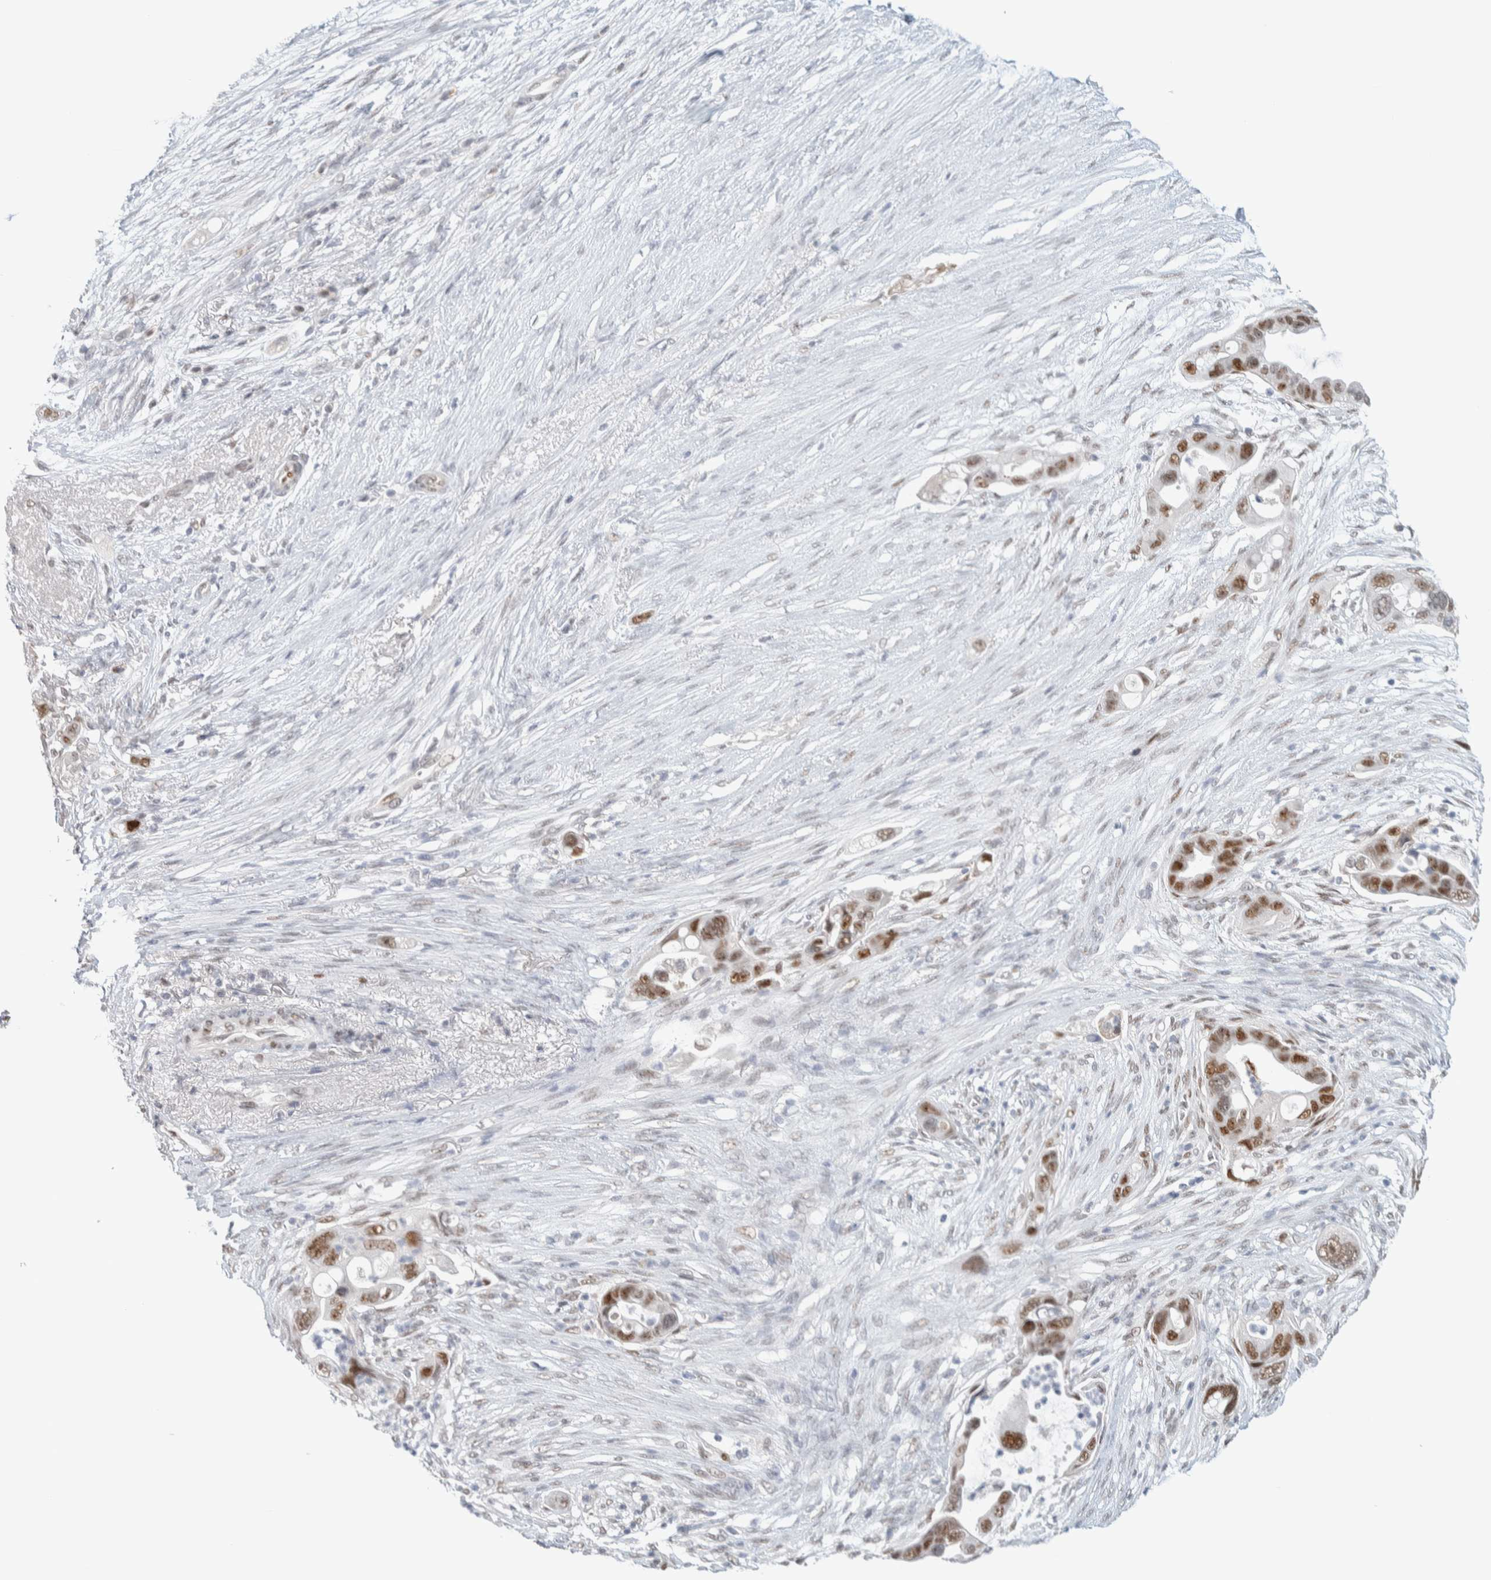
{"staining": {"intensity": "moderate", "quantity": ">75%", "location": "nuclear"}, "tissue": "pancreatic cancer", "cell_type": "Tumor cells", "image_type": "cancer", "snomed": [{"axis": "morphology", "description": "Adenocarcinoma, NOS"}, {"axis": "topography", "description": "Pancreas"}], "caption": "An IHC histopathology image of neoplastic tissue is shown. Protein staining in brown shows moderate nuclear positivity in pancreatic adenocarcinoma within tumor cells. (IHC, brightfield microscopy, high magnification).", "gene": "PUS7", "patient": {"sex": "female", "age": 72}}